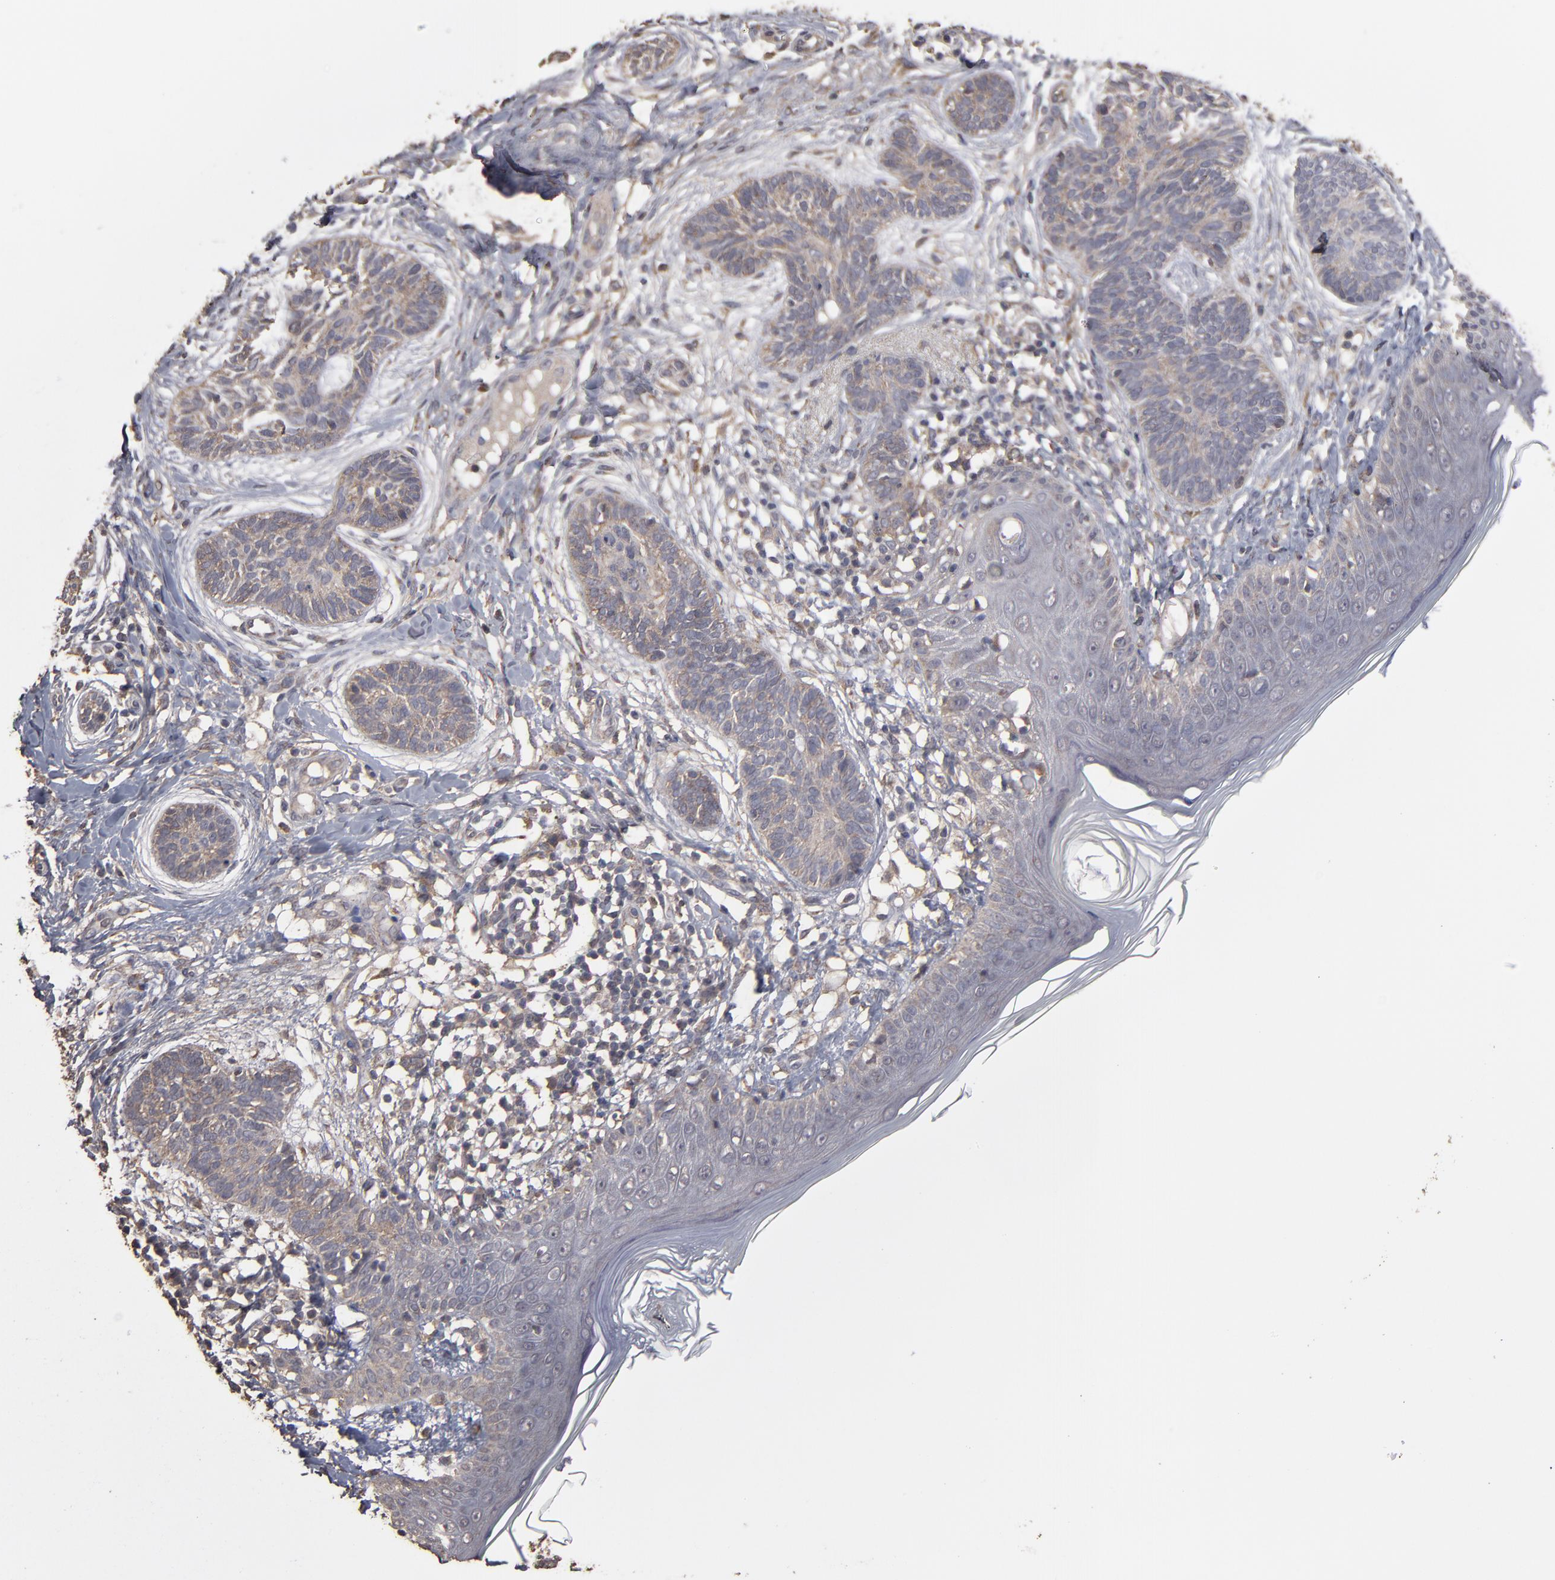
{"staining": {"intensity": "weak", "quantity": ">75%", "location": "cytoplasmic/membranous"}, "tissue": "skin cancer", "cell_type": "Tumor cells", "image_type": "cancer", "snomed": [{"axis": "morphology", "description": "Normal tissue, NOS"}, {"axis": "morphology", "description": "Basal cell carcinoma"}, {"axis": "topography", "description": "Skin"}], "caption": "Protein staining reveals weak cytoplasmic/membranous positivity in approximately >75% of tumor cells in basal cell carcinoma (skin). The staining is performed using DAB brown chromogen to label protein expression. The nuclei are counter-stained blue using hematoxylin.", "gene": "MMP2", "patient": {"sex": "male", "age": 63}}